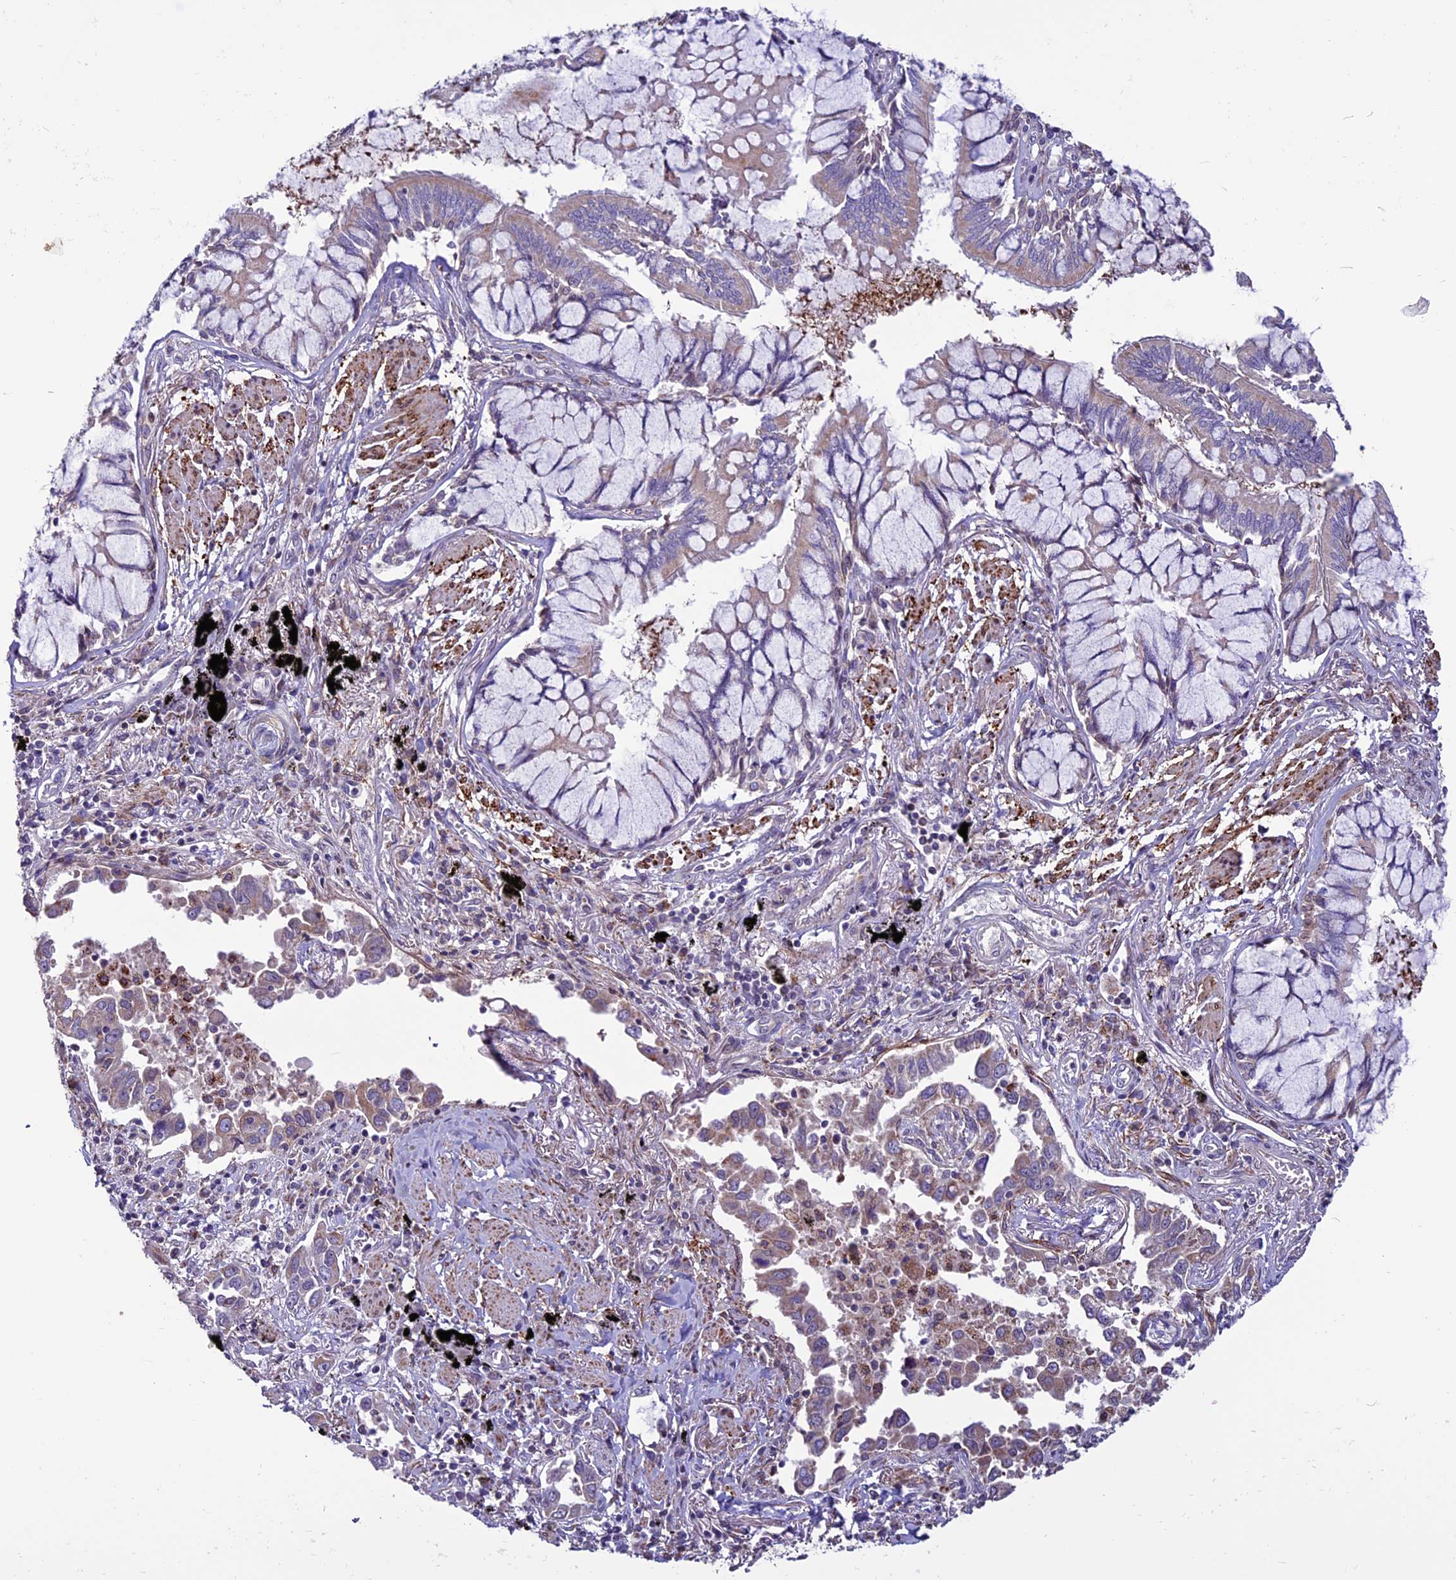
{"staining": {"intensity": "weak", "quantity": "25%-75%", "location": "cytoplasmic/membranous"}, "tissue": "lung cancer", "cell_type": "Tumor cells", "image_type": "cancer", "snomed": [{"axis": "morphology", "description": "Adenocarcinoma, NOS"}, {"axis": "topography", "description": "Lung"}], "caption": "Adenocarcinoma (lung) was stained to show a protein in brown. There is low levels of weak cytoplasmic/membranous expression in approximately 25%-75% of tumor cells.", "gene": "MIEF2", "patient": {"sex": "male", "age": 67}}